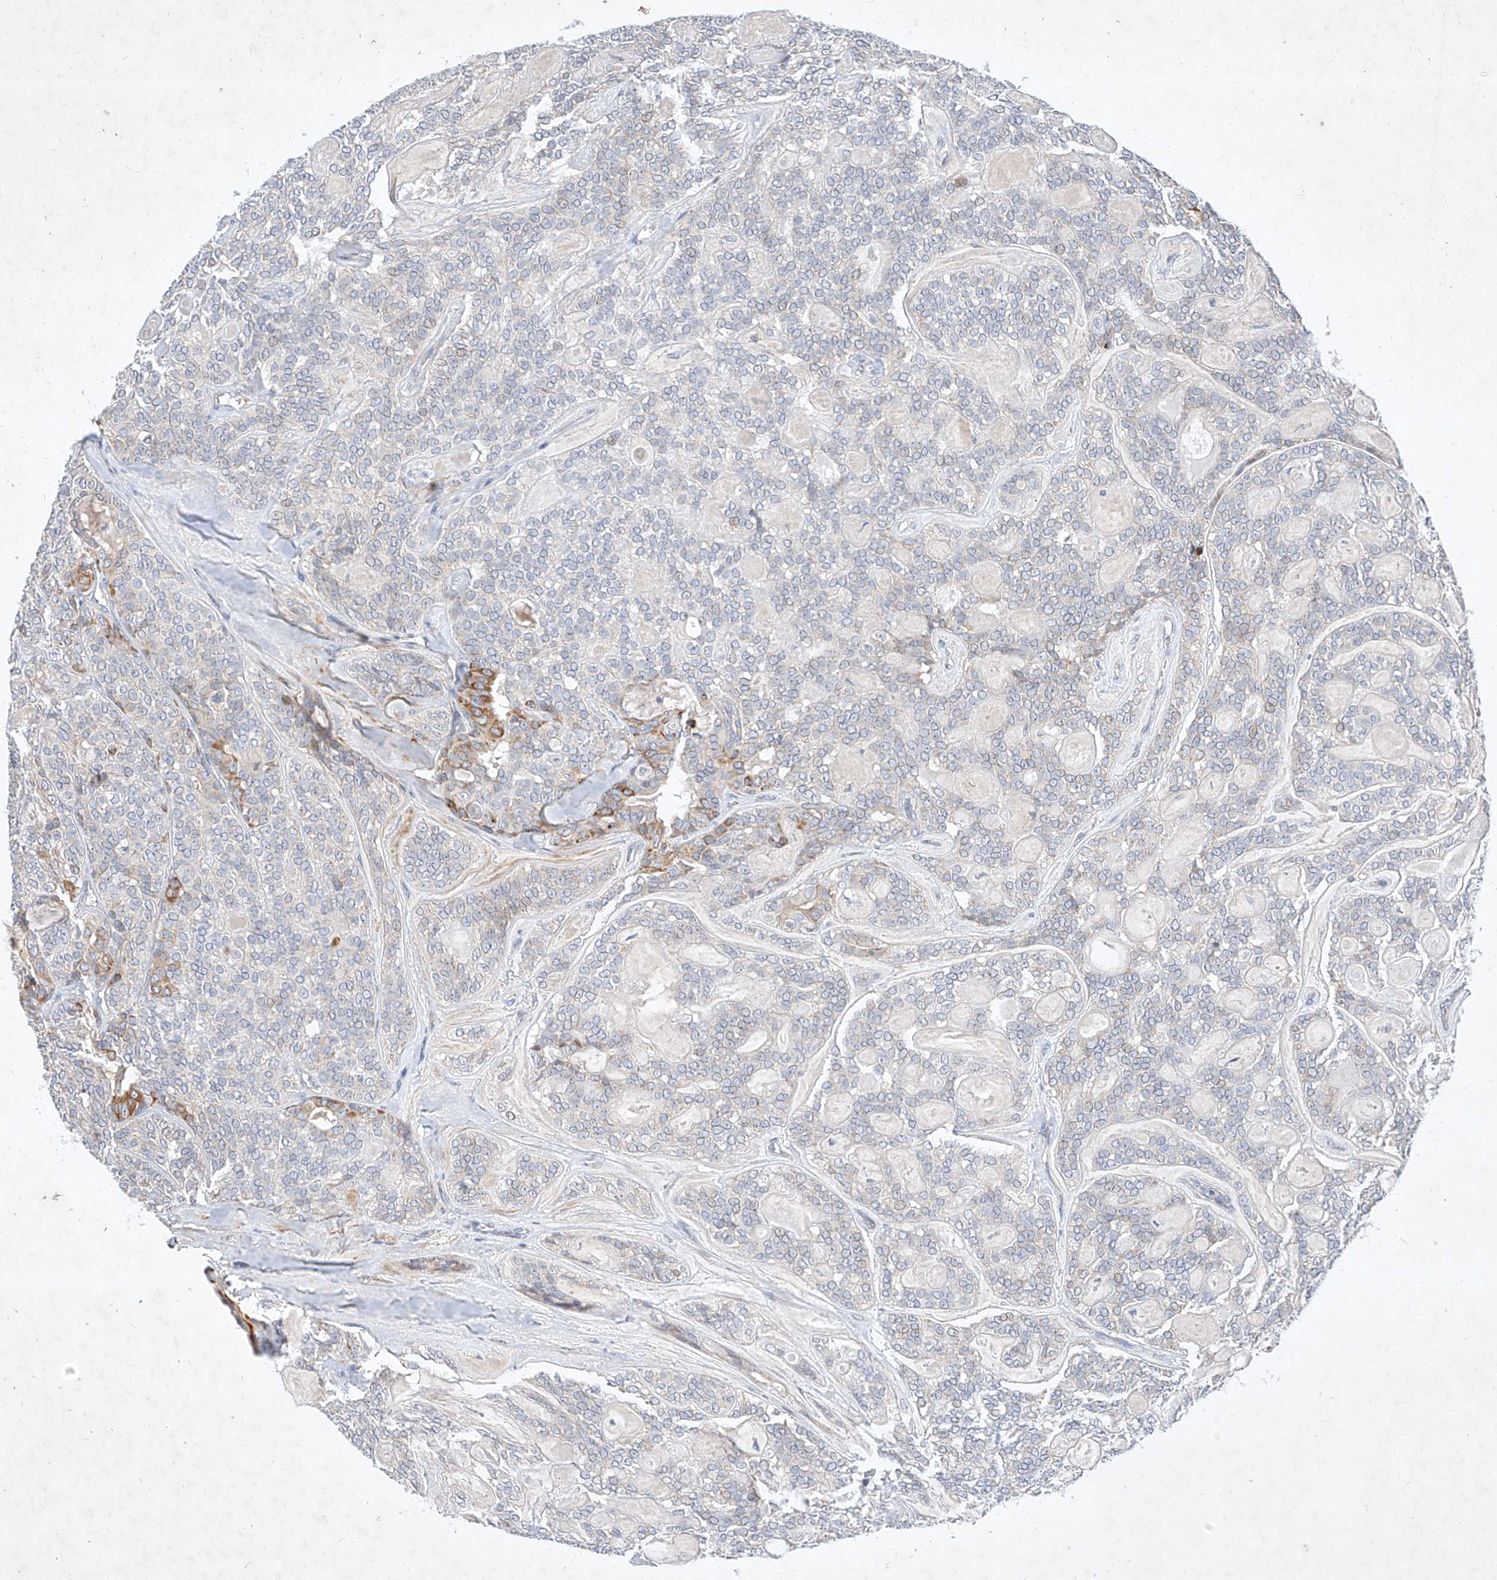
{"staining": {"intensity": "moderate", "quantity": "<25%", "location": "cytoplasmic/membranous"}, "tissue": "head and neck cancer", "cell_type": "Tumor cells", "image_type": "cancer", "snomed": [{"axis": "morphology", "description": "Adenocarcinoma, NOS"}, {"axis": "topography", "description": "Head-Neck"}], "caption": "High-power microscopy captured an IHC histopathology image of head and neck cancer, revealing moderate cytoplasmic/membranous staining in about <25% of tumor cells.", "gene": "OSGEPL1", "patient": {"sex": "male", "age": 66}}